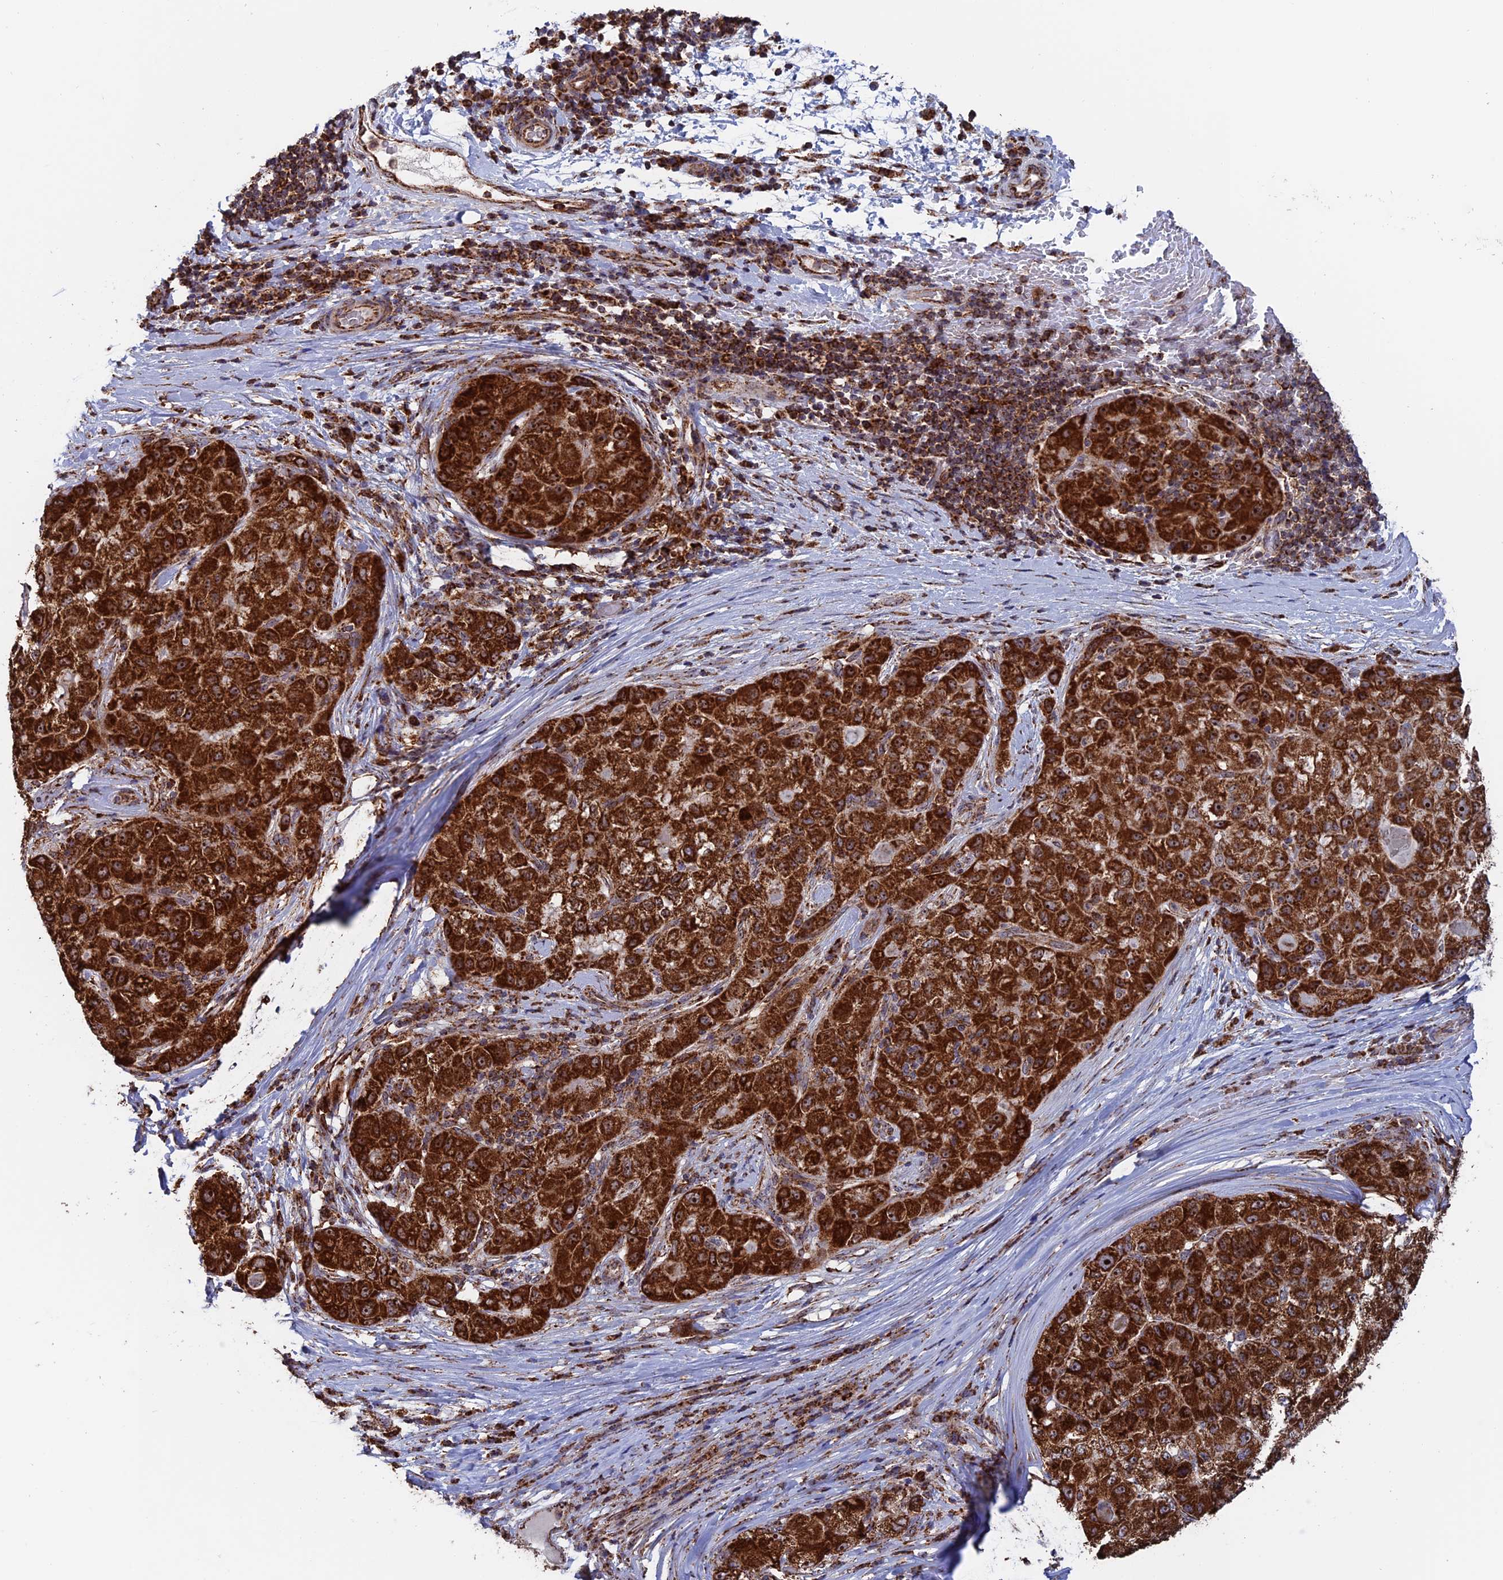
{"staining": {"intensity": "strong", "quantity": ">75%", "location": "cytoplasmic/membranous,nuclear"}, "tissue": "liver cancer", "cell_type": "Tumor cells", "image_type": "cancer", "snomed": [{"axis": "morphology", "description": "Carcinoma, Hepatocellular, NOS"}, {"axis": "topography", "description": "Liver"}], "caption": "Approximately >75% of tumor cells in human hepatocellular carcinoma (liver) reveal strong cytoplasmic/membranous and nuclear protein staining as visualized by brown immunohistochemical staining.", "gene": "DTYMK", "patient": {"sex": "male", "age": 80}}